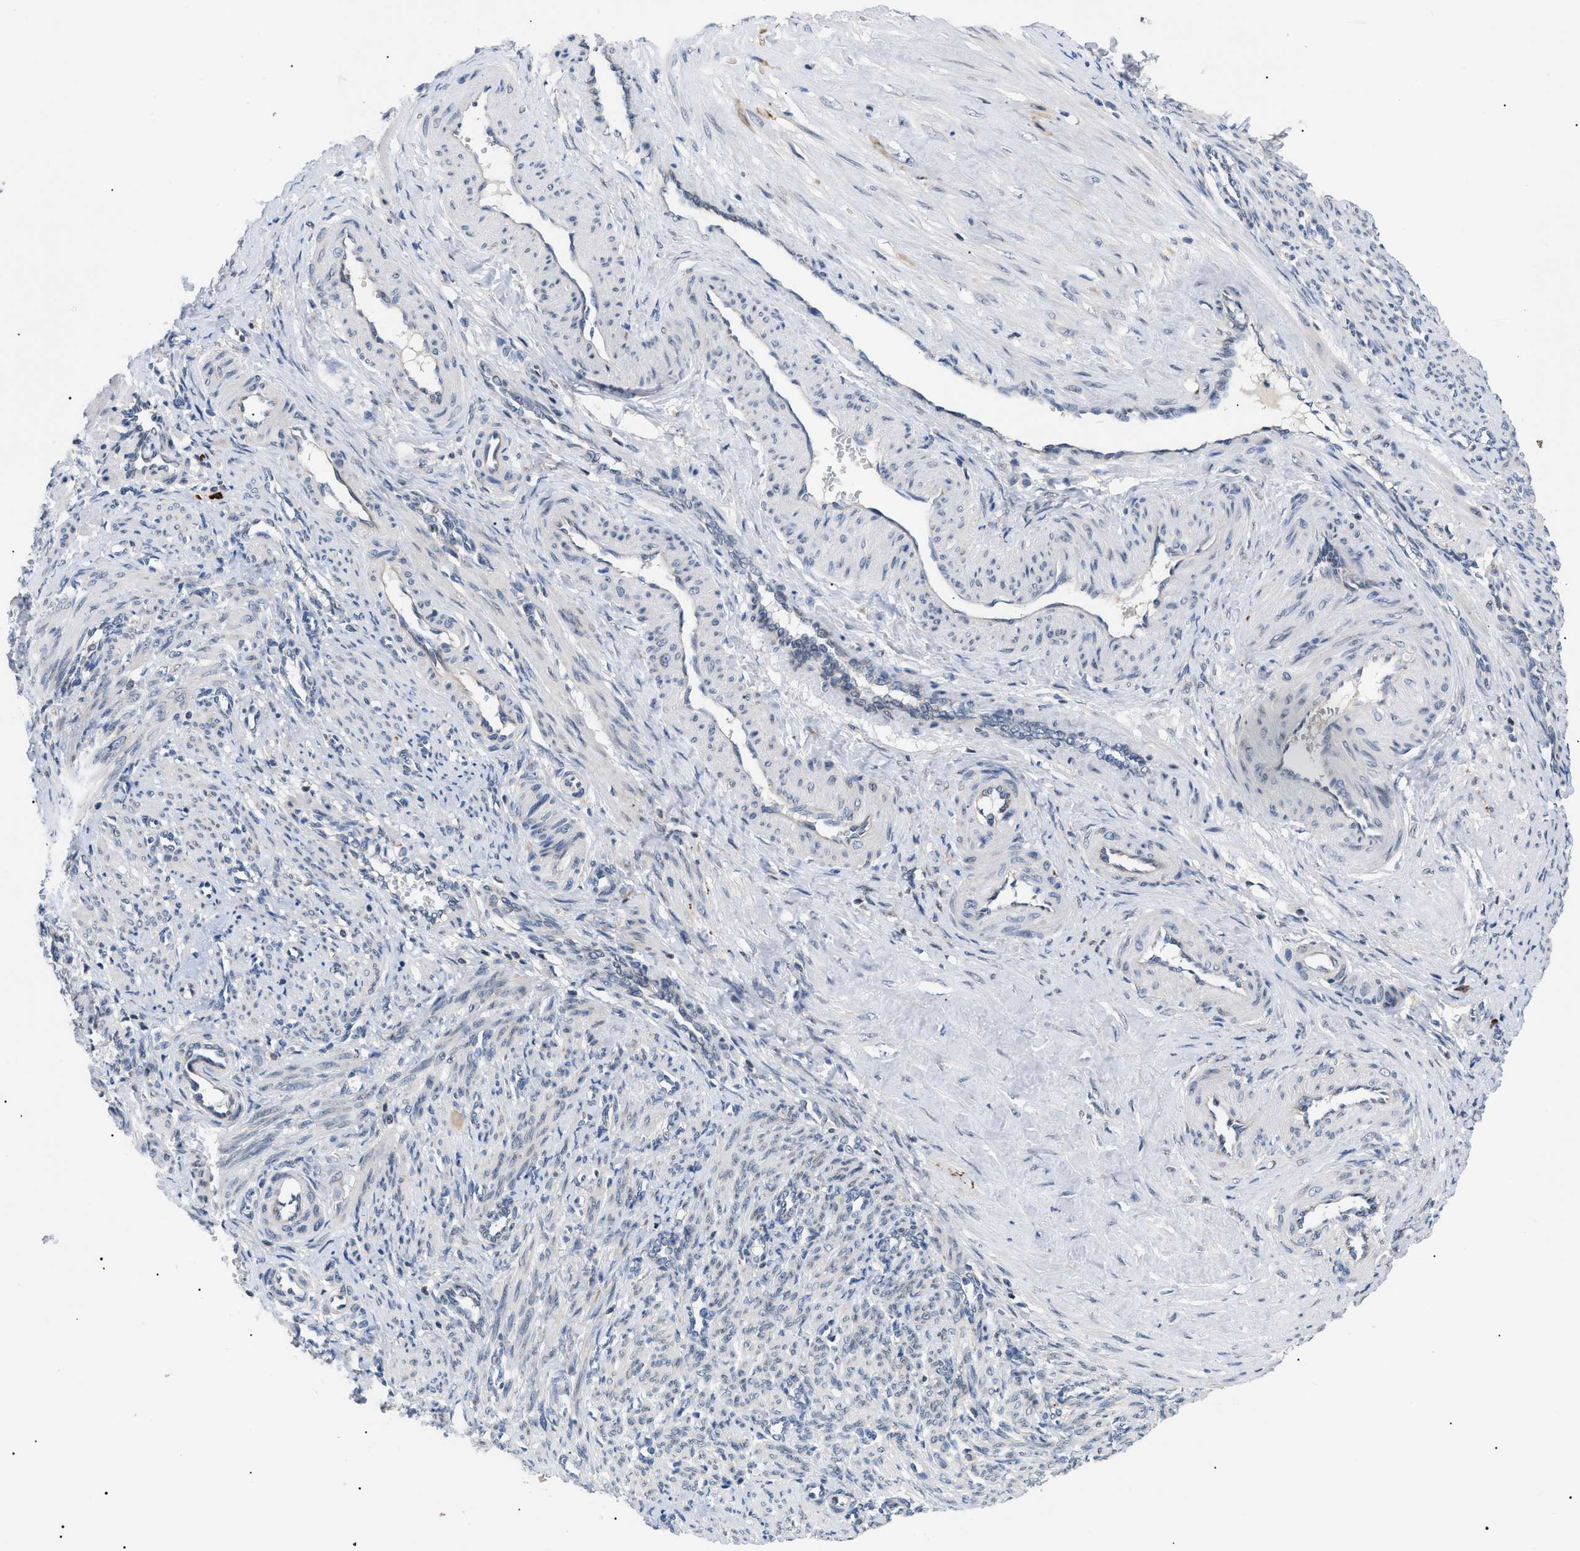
{"staining": {"intensity": "negative", "quantity": "none", "location": "none"}, "tissue": "smooth muscle", "cell_type": "Smooth muscle cells", "image_type": "normal", "snomed": [{"axis": "morphology", "description": "Normal tissue, NOS"}, {"axis": "topography", "description": "Endometrium"}], "caption": "High magnification brightfield microscopy of normal smooth muscle stained with DAB (3,3'-diaminobenzidine) (brown) and counterstained with hematoxylin (blue): smooth muscle cells show no significant positivity. The staining was performed using DAB (3,3'-diaminobenzidine) to visualize the protein expression in brown, while the nuclei were stained in blue with hematoxylin (Magnification: 20x).", "gene": "DERL1", "patient": {"sex": "female", "age": 33}}